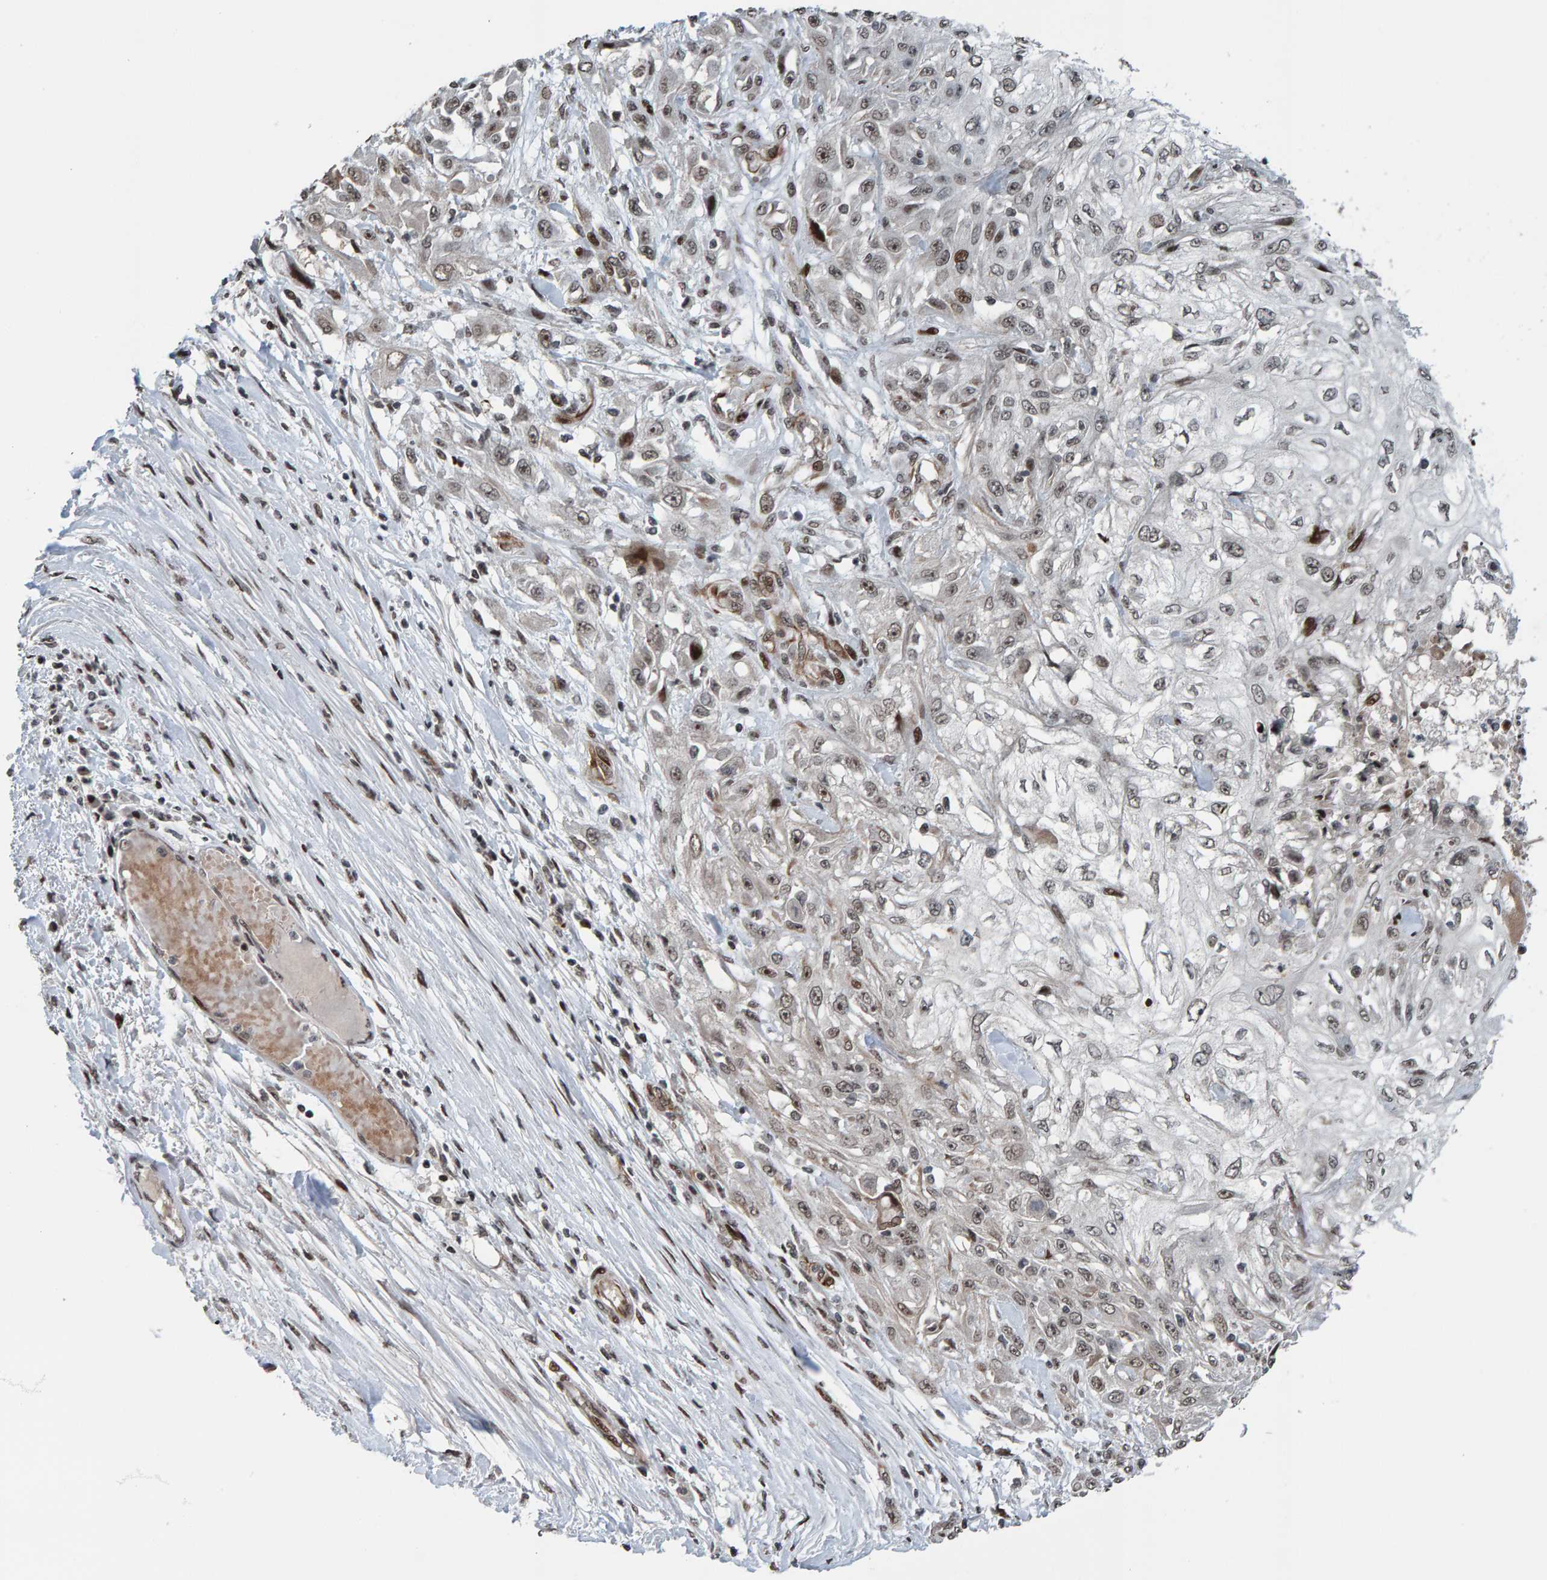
{"staining": {"intensity": "moderate", "quantity": "<25%", "location": "nuclear"}, "tissue": "skin cancer", "cell_type": "Tumor cells", "image_type": "cancer", "snomed": [{"axis": "morphology", "description": "Squamous cell carcinoma, NOS"}, {"axis": "morphology", "description": "Squamous cell carcinoma, metastatic, NOS"}, {"axis": "topography", "description": "Skin"}, {"axis": "topography", "description": "Lymph node"}], "caption": "An immunohistochemistry (IHC) photomicrograph of tumor tissue is shown. Protein staining in brown shows moderate nuclear positivity in skin squamous cell carcinoma within tumor cells.", "gene": "ZNF366", "patient": {"sex": "male", "age": 75}}